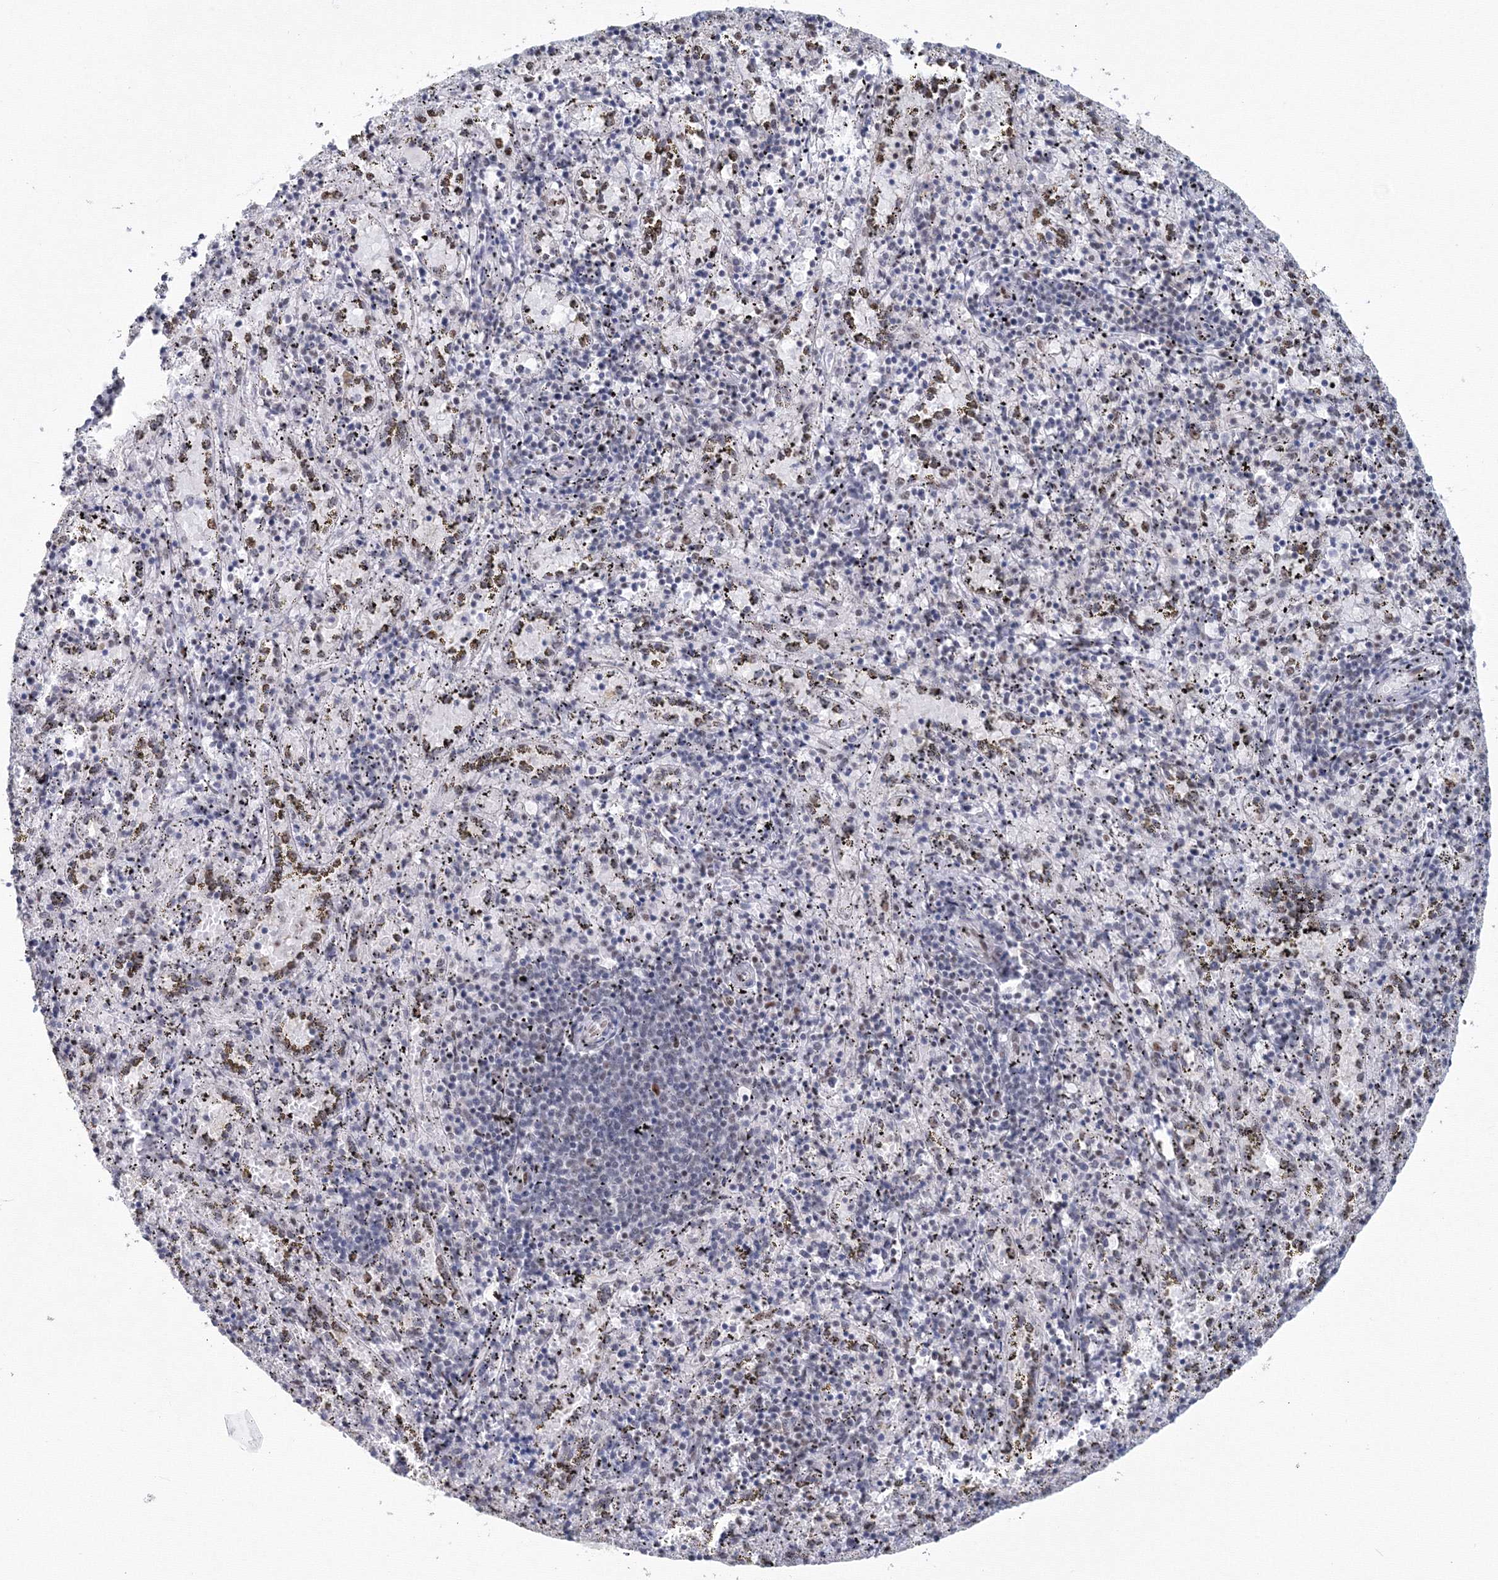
{"staining": {"intensity": "weak", "quantity": "<25%", "location": "nuclear"}, "tissue": "spleen", "cell_type": "Cells in red pulp", "image_type": "normal", "snomed": [{"axis": "morphology", "description": "Normal tissue, NOS"}, {"axis": "topography", "description": "Spleen"}], "caption": "Immunohistochemistry (IHC) photomicrograph of unremarkable spleen: human spleen stained with DAB (3,3'-diaminobenzidine) displays no significant protein positivity in cells in red pulp.", "gene": "SF3B6", "patient": {"sex": "male", "age": 11}}